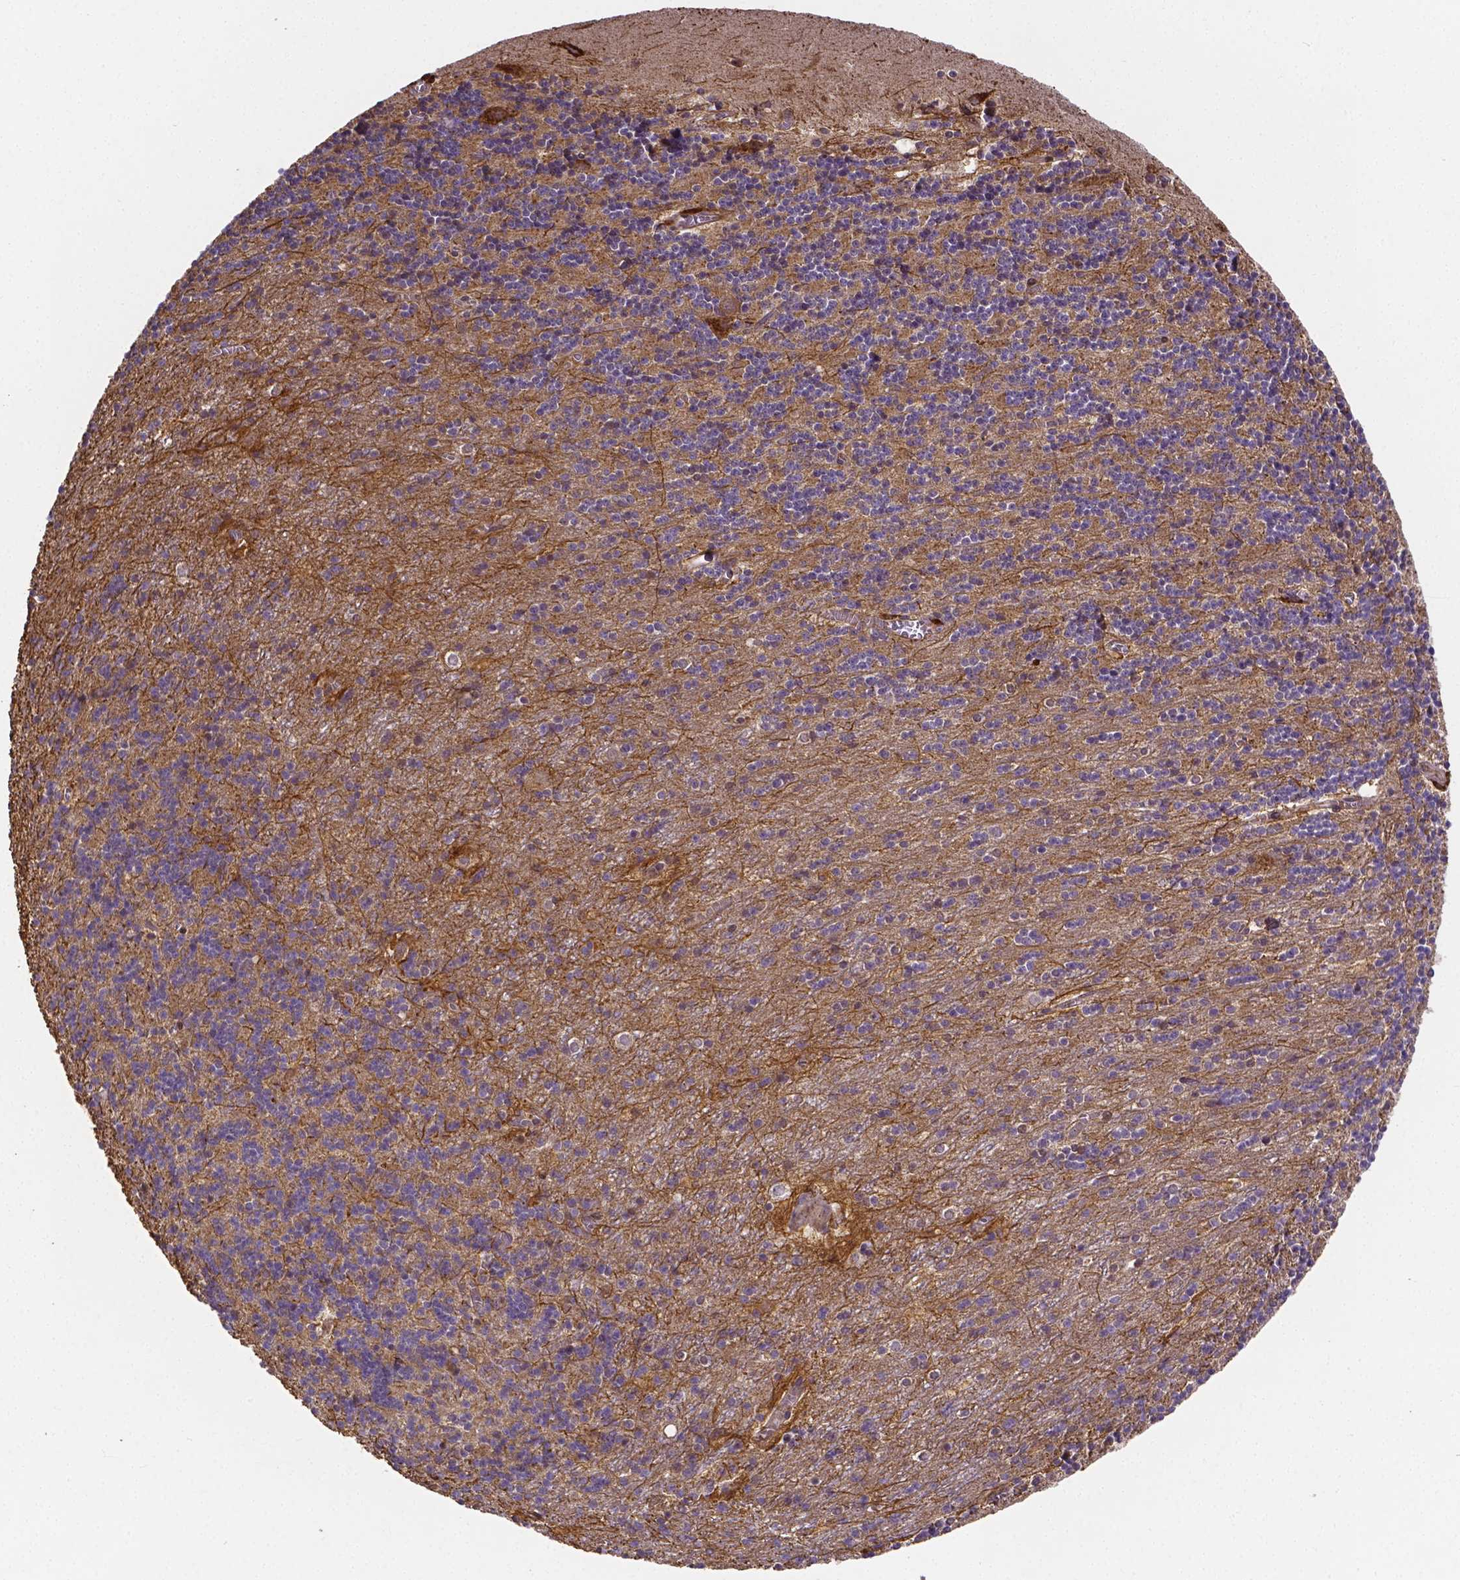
{"staining": {"intensity": "moderate", "quantity": ">75%", "location": "cytoplasmic/membranous"}, "tissue": "cerebellum", "cell_type": "Cells in granular layer", "image_type": "normal", "snomed": [{"axis": "morphology", "description": "Normal tissue, NOS"}, {"axis": "topography", "description": "Cerebellum"}], "caption": "Brown immunohistochemical staining in benign human cerebellum exhibits moderate cytoplasmic/membranous staining in about >75% of cells in granular layer. (brown staining indicates protein expression, while blue staining denotes nuclei).", "gene": "RNF123", "patient": {"sex": "male", "age": 70}}